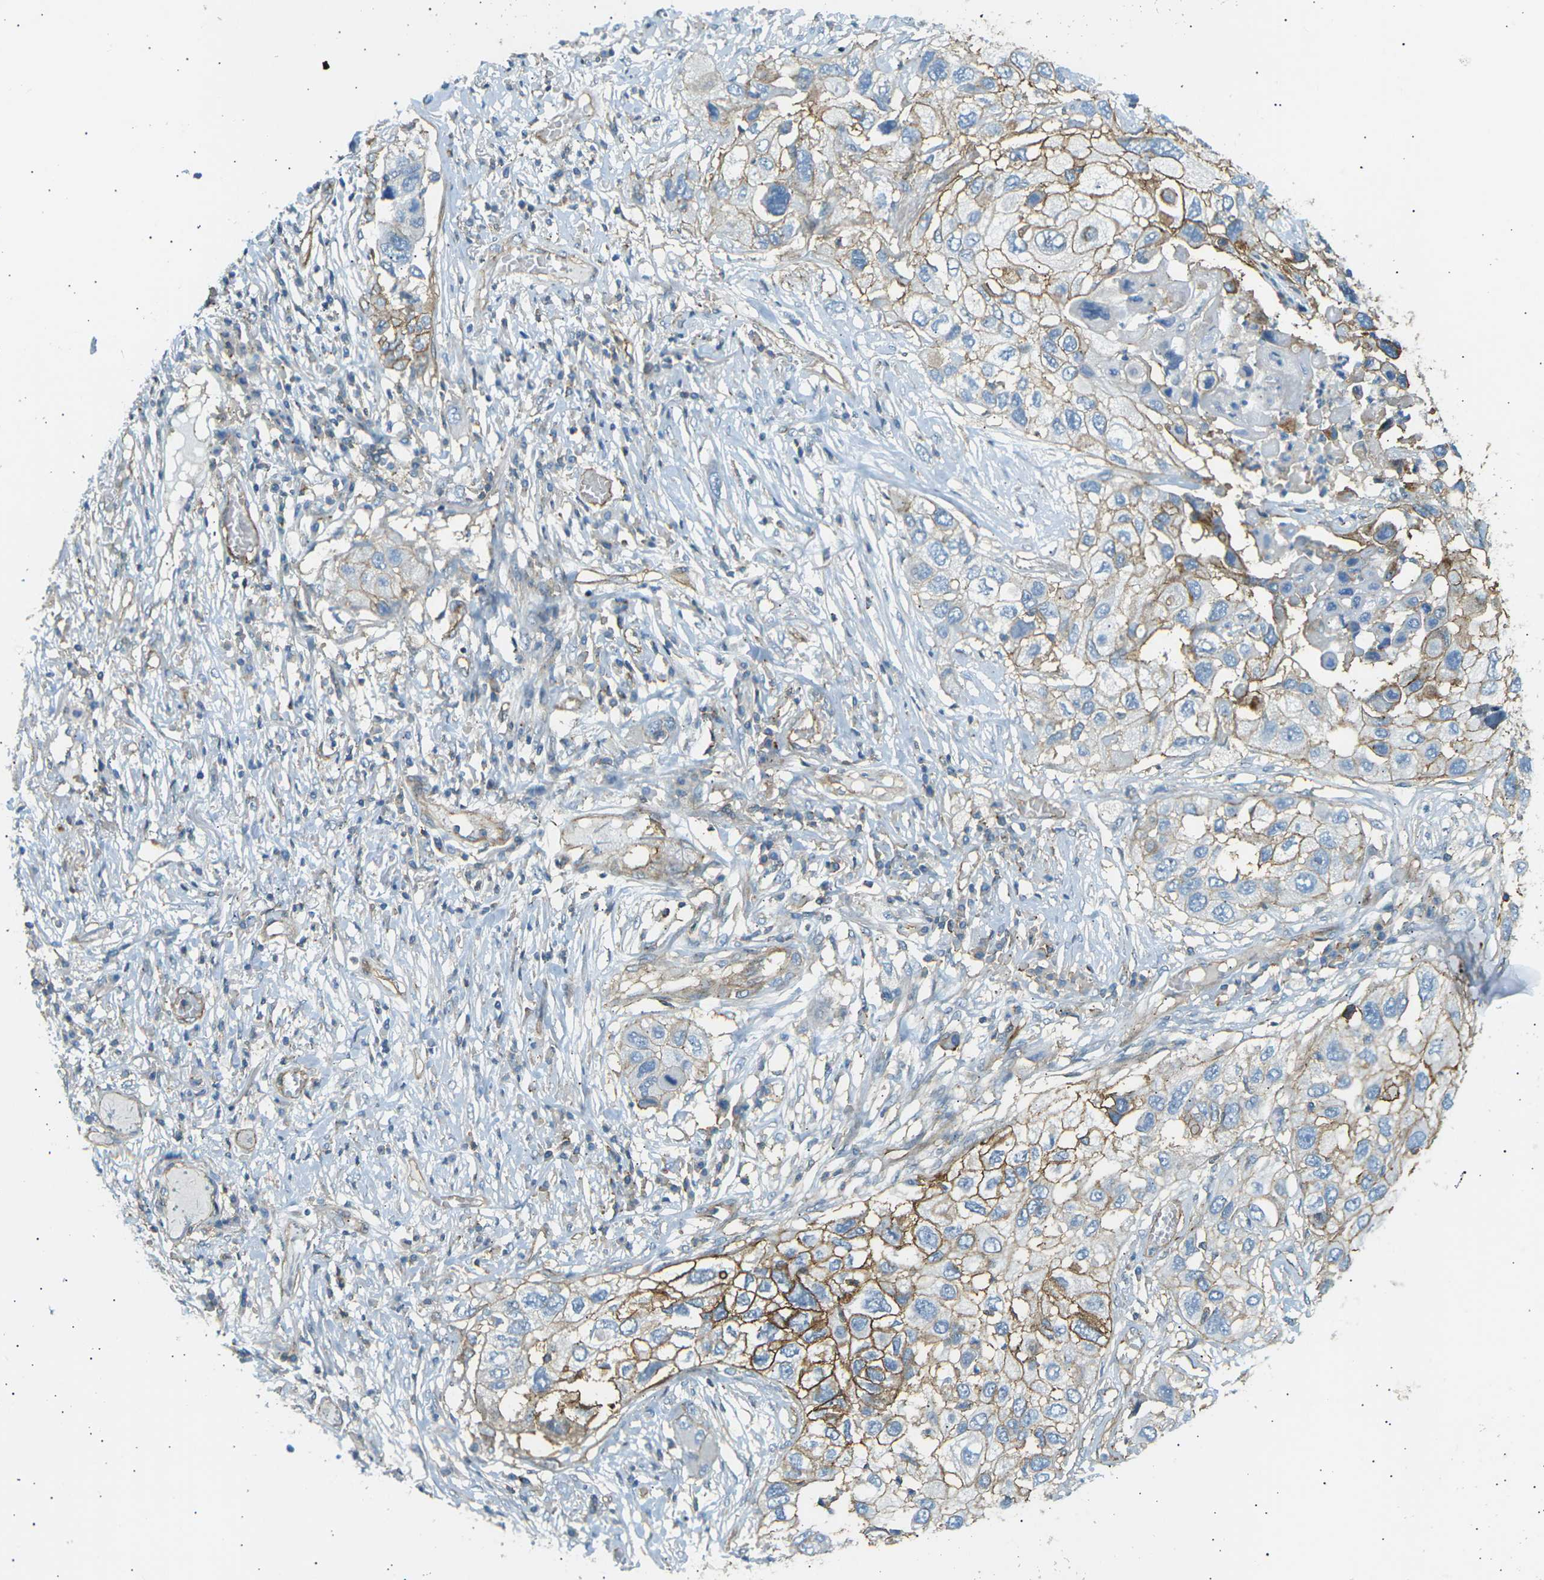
{"staining": {"intensity": "moderate", "quantity": ">75%", "location": "cytoplasmic/membranous"}, "tissue": "lung cancer", "cell_type": "Tumor cells", "image_type": "cancer", "snomed": [{"axis": "morphology", "description": "Squamous cell carcinoma, NOS"}, {"axis": "topography", "description": "Lung"}], "caption": "A histopathology image showing moderate cytoplasmic/membranous positivity in approximately >75% of tumor cells in lung squamous cell carcinoma, as visualized by brown immunohistochemical staining.", "gene": "ATP2B4", "patient": {"sex": "male", "age": 71}}